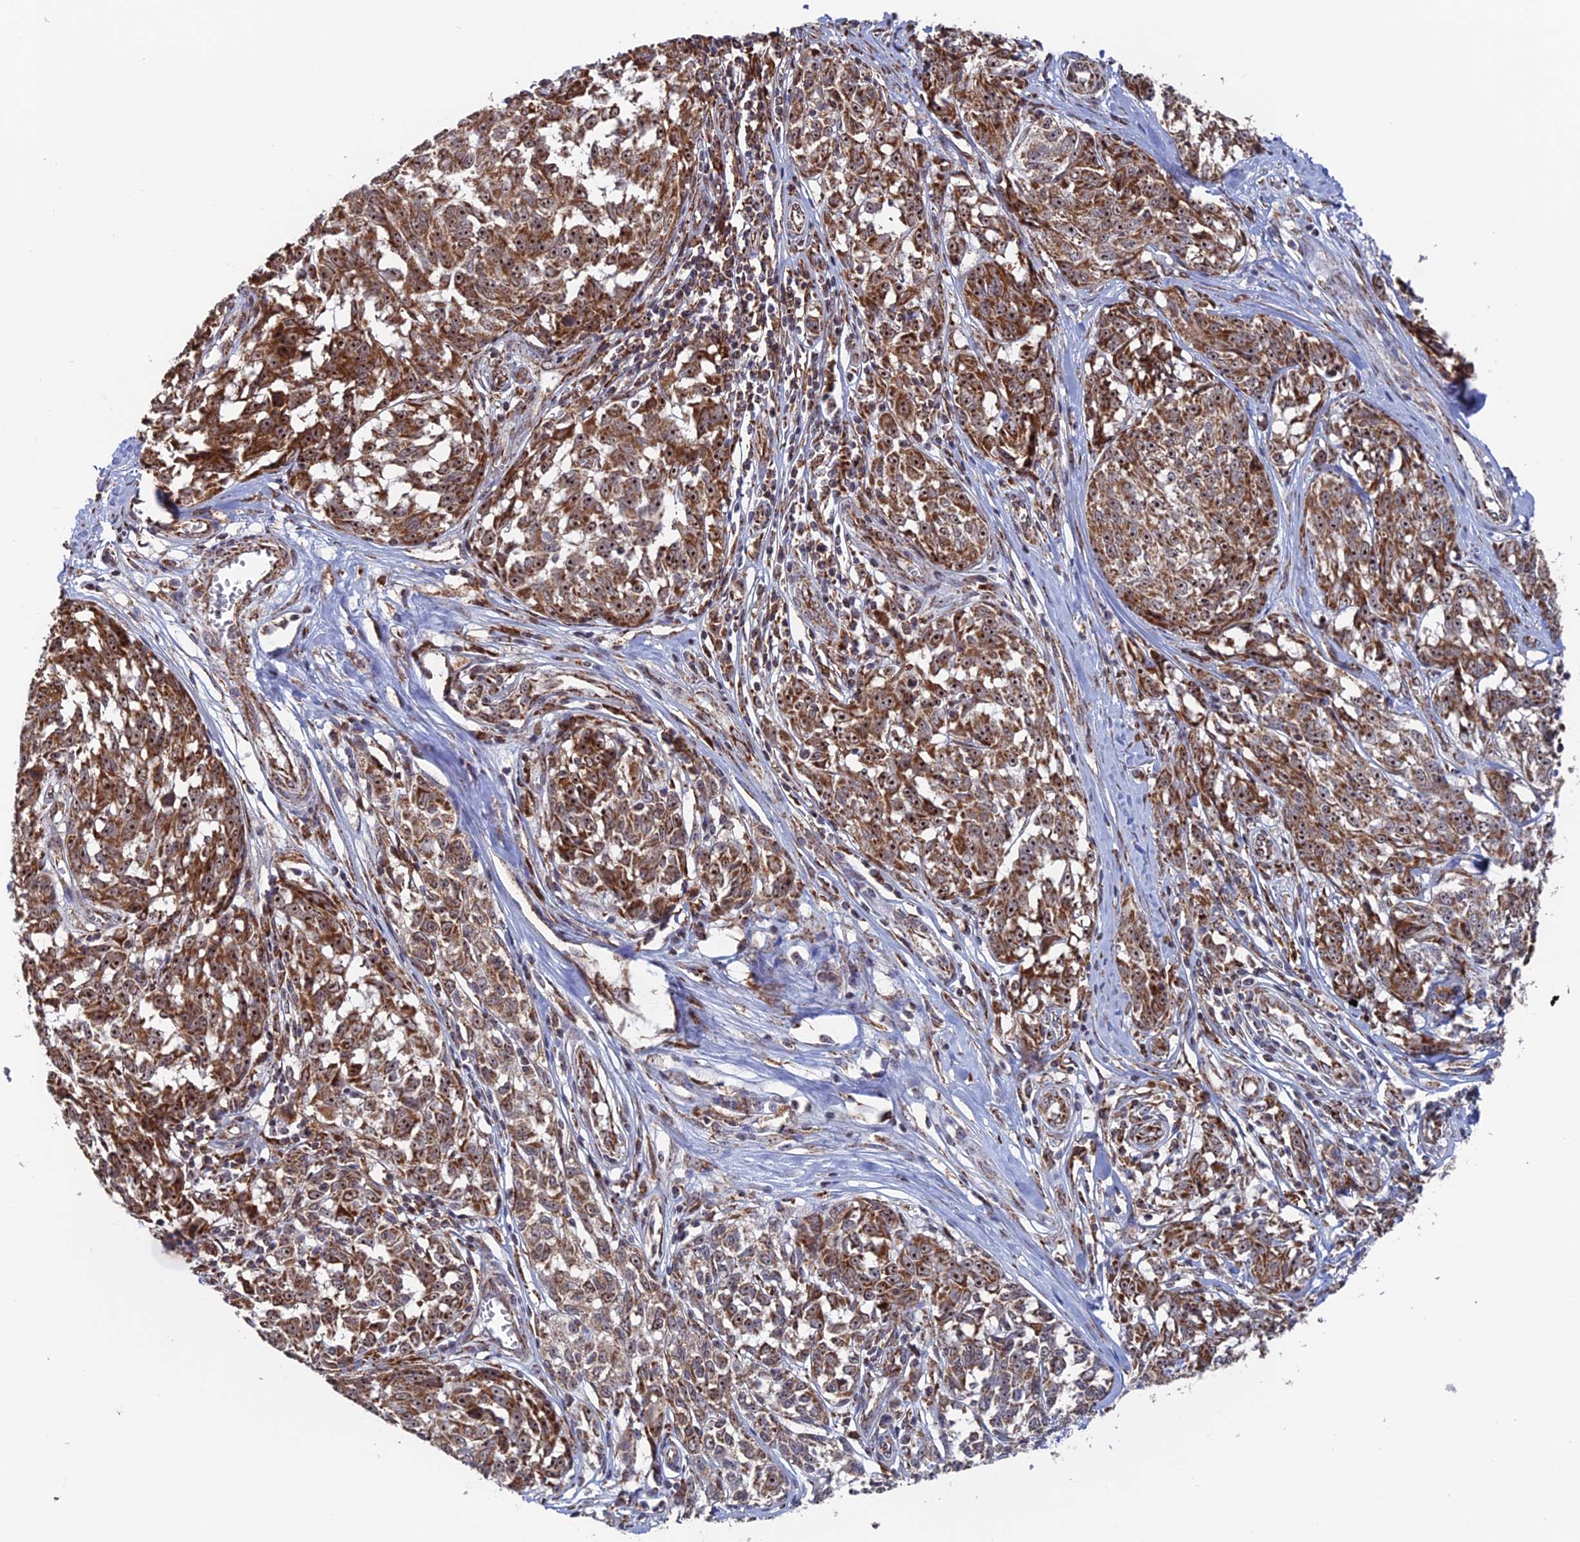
{"staining": {"intensity": "moderate", "quantity": ">75%", "location": "cytoplasmic/membranous,nuclear"}, "tissue": "melanoma", "cell_type": "Tumor cells", "image_type": "cancer", "snomed": [{"axis": "morphology", "description": "Malignant melanoma, NOS"}, {"axis": "topography", "description": "Skin"}], "caption": "Malignant melanoma stained with DAB IHC demonstrates medium levels of moderate cytoplasmic/membranous and nuclear positivity in approximately >75% of tumor cells.", "gene": "DTYMK", "patient": {"sex": "female", "age": 64}}